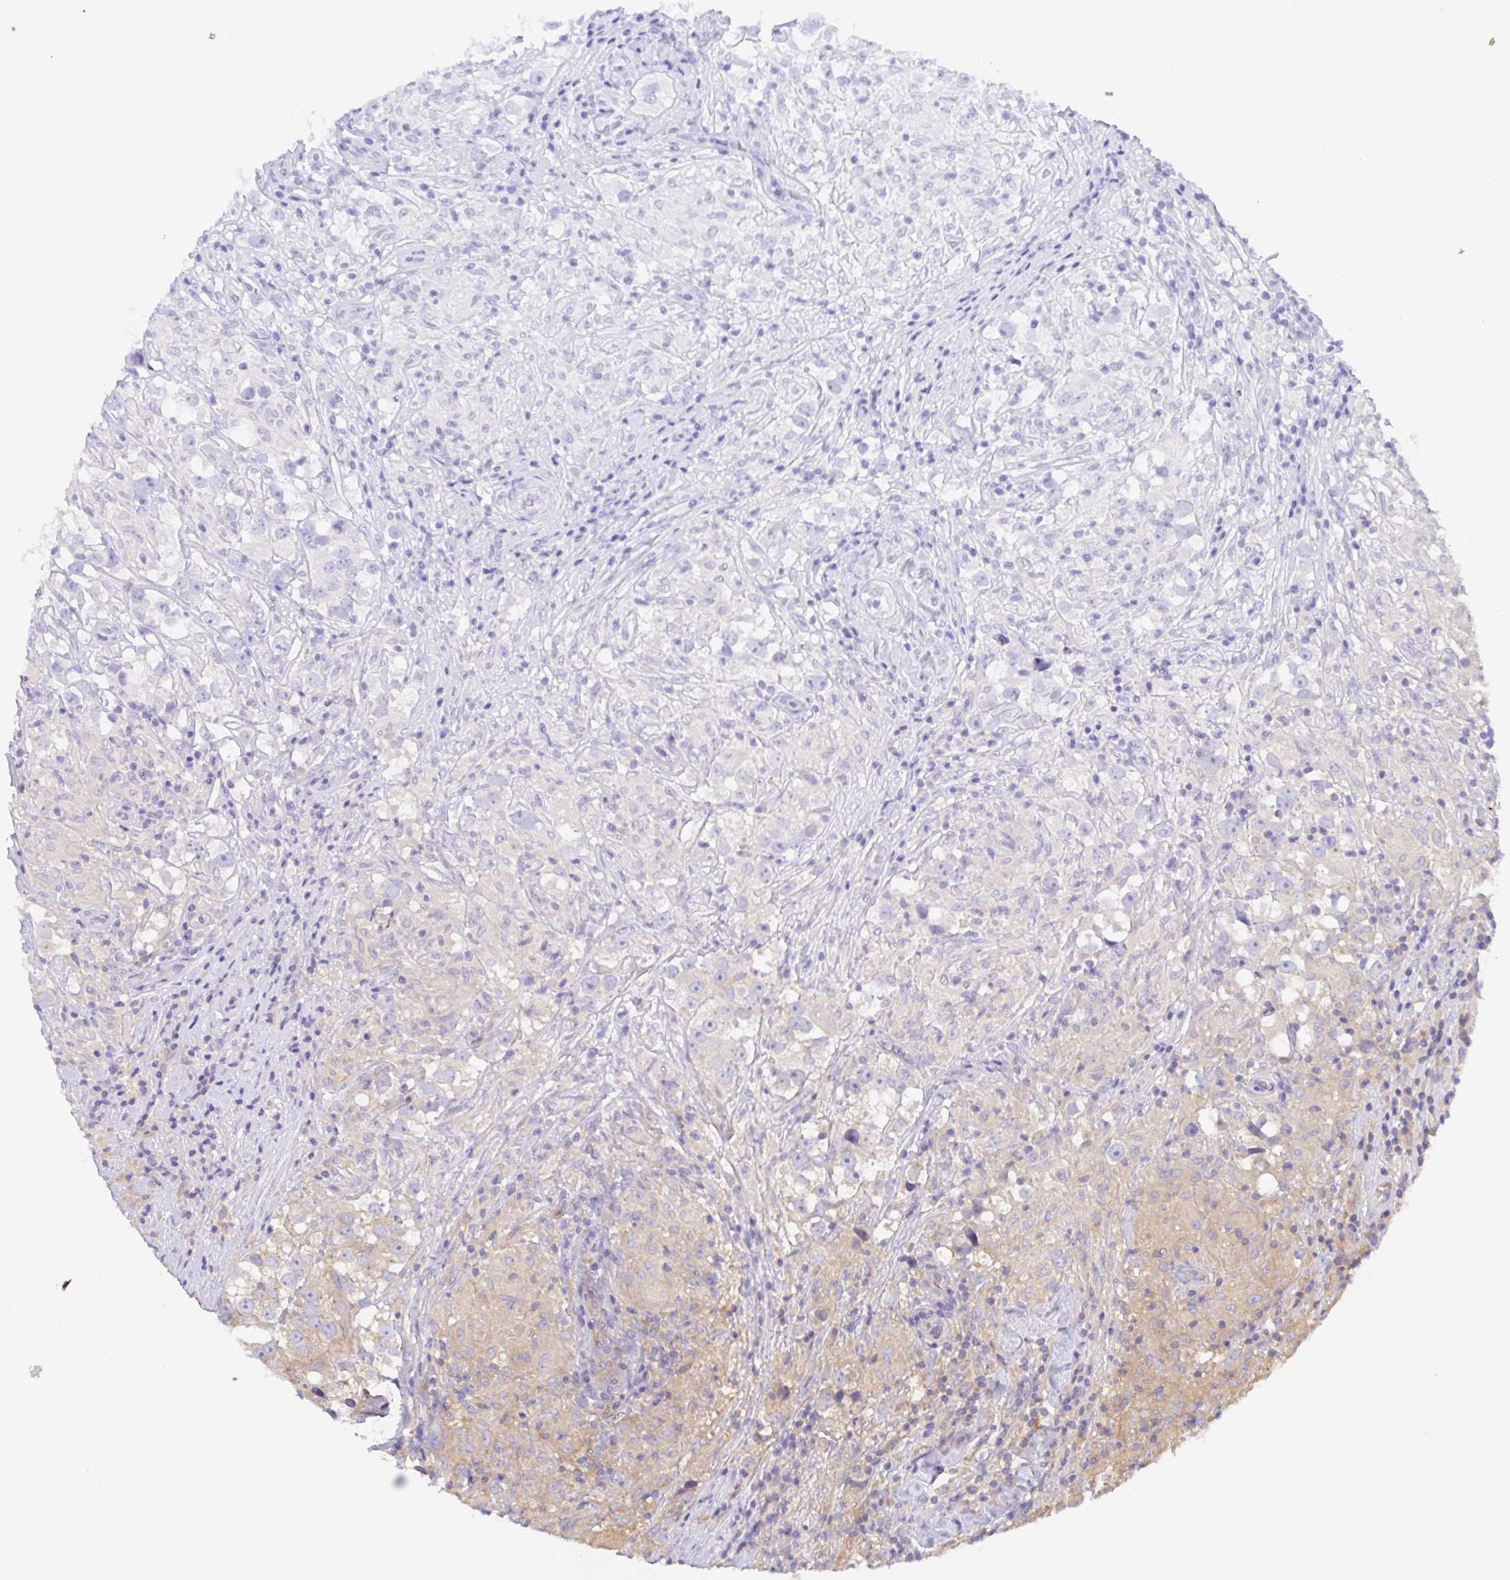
{"staining": {"intensity": "moderate", "quantity": "<25%", "location": "cytoplasmic/membranous"}, "tissue": "testis cancer", "cell_type": "Tumor cells", "image_type": "cancer", "snomed": [{"axis": "morphology", "description": "Seminoma, NOS"}, {"axis": "topography", "description": "Testis"}], "caption": "Immunohistochemistry image of neoplastic tissue: testis seminoma stained using immunohistochemistry shows low levels of moderate protein expression localized specifically in the cytoplasmic/membranous of tumor cells, appearing as a cytoplasmic/membranous brown color.", "gene": "KIF5B", "patient": {"sex": "male", "age": 46}}